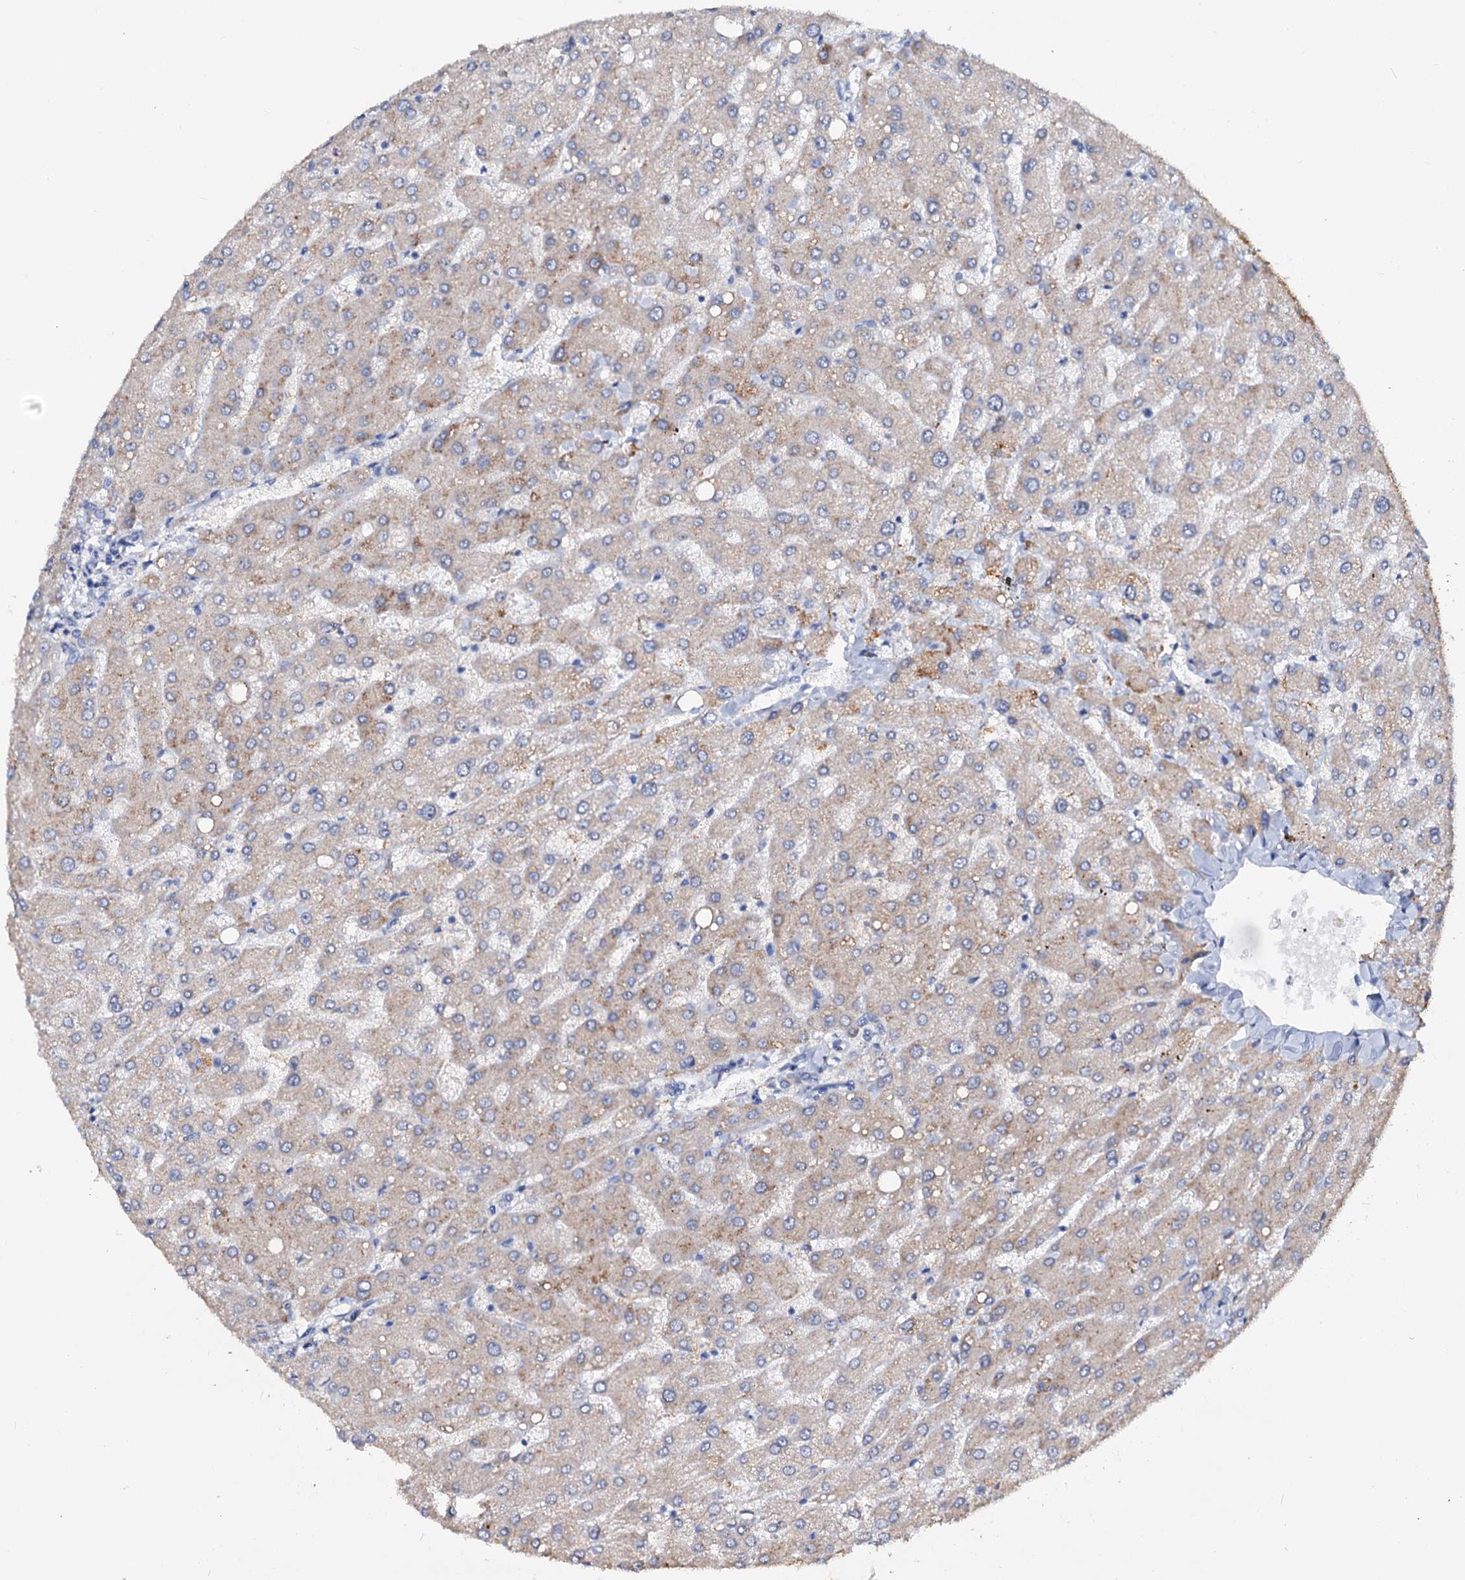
{"staining": {"intensity": "negative", "quantity": "none", "location": "none"}, "tissue": "liver", "cell_type": "Cholangiocytes", "image_type": "normal", "snomed": [{"axis": "morphology", "description": "Normal tissue, NOS"}, {"axis": "topography", "description": "Liver"}], "caption": "High magnification brightfield microscopy of unremarkable liver stained with DAB (brown) and counterstained with hematoxylin (blue): cholangiocytes show no significant expression. The staining was performed using DAB to visualize the protein expression in brown, while the nuclei were stained in blue with hematoxylin (Magnification: 20x).", "gene": "ACY3", "patient": {"sex": "male", "age": 55}}